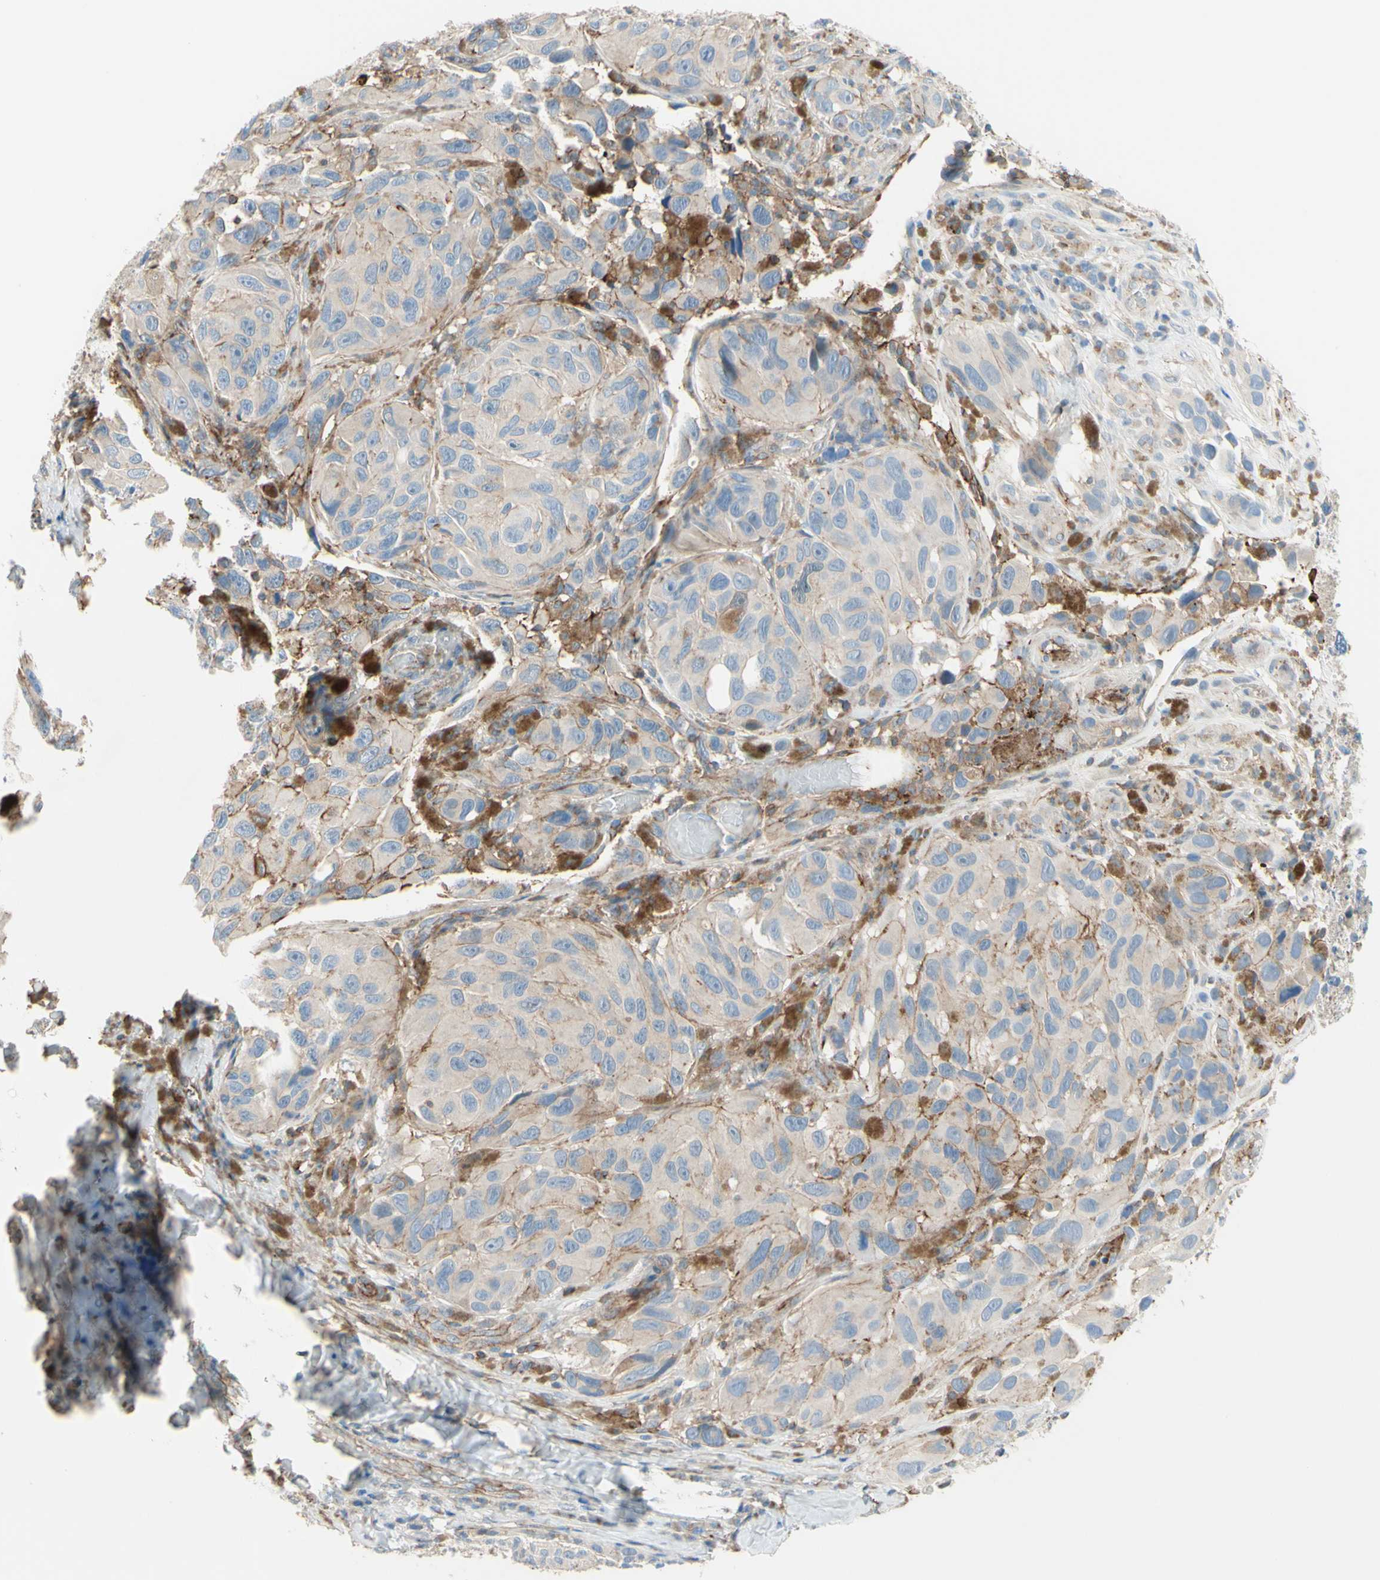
{"staining": {"intensity": "weak", "quantity": "<25%", "location": "cytoplasmic/membranous"}, "tissue": "melanoma", "cell_type": "Tumor cells", "image_type": "cancer", "snomed": [{"axis": "morphology", "description": "Malignant melanoma, NOS"}, {"axis": "topography", "description": "Skin"}], "caption": "This histopathology image is of malignant melanoma stained with immunohistochemistry (IHC) to label a protein in brown with the nuclei are counter-stained blue. There is no positivity in tumor cells. (Stains: DAB (3,3'-diaminobenzidine) immunohistochemistry (IHC) with hematoxylin counter stain, Microscopy: brightfield microscopy at high magnification).", "gene": "SEMA4C", "patient": {"sex": "female", "age": 73}}